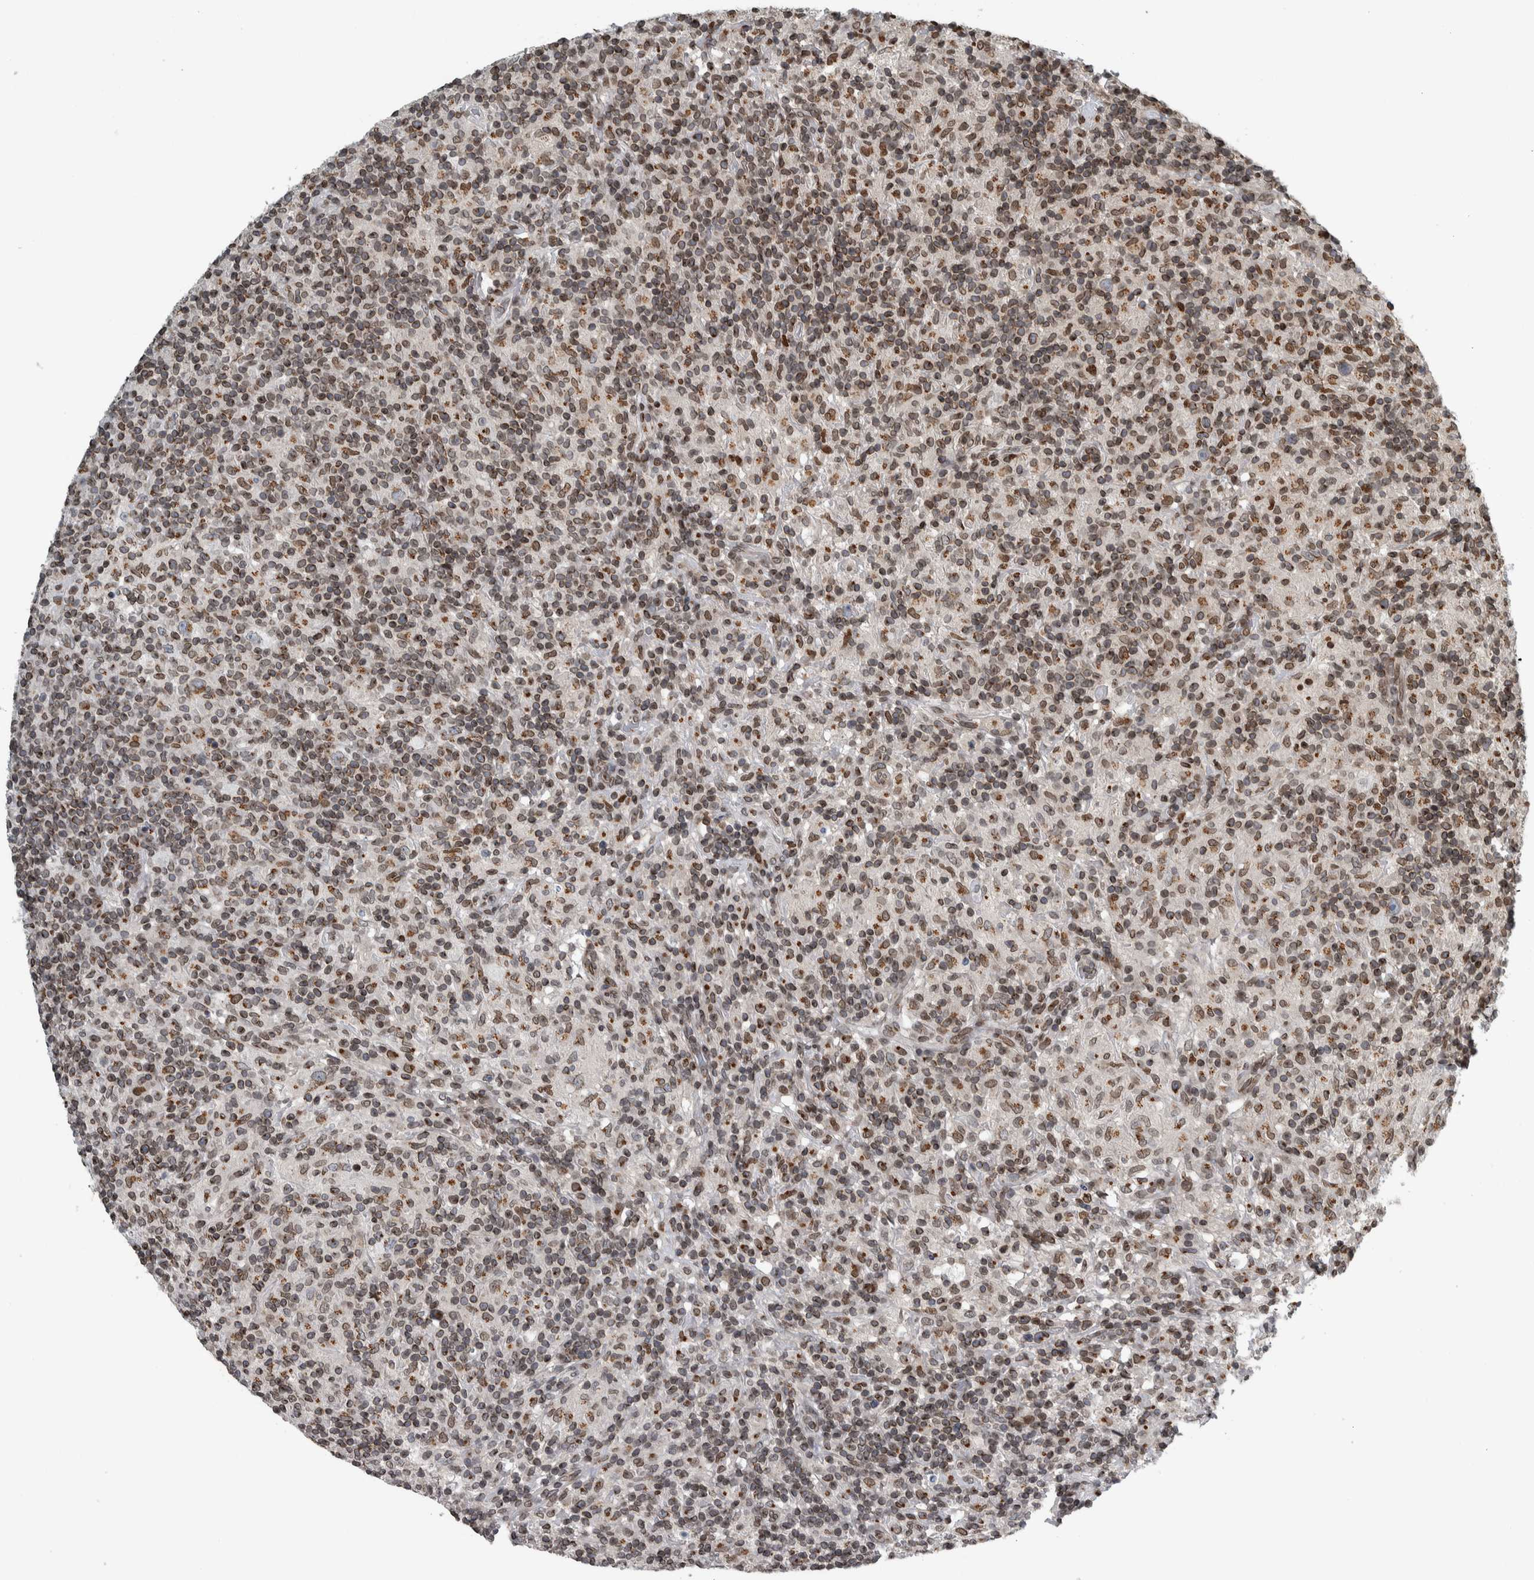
{"staining": {"intensity": "negative", "quantity": "none", "location": "none"}, "tissue": "lymphoma", "cell_type": "Tumor cells", "image_type": "cancer", "snomed": [{"axis": "morphology", "description": "Hodgkin's disease, NOS"}, {"axis": "topography", "description": "Lymph node"}], "caption": "Protein analysis of Hodgkin's disease displays no significant expression in tumor cells.", "gene": "FAM135B", "patient": {"sex": "male", "age": 70}}